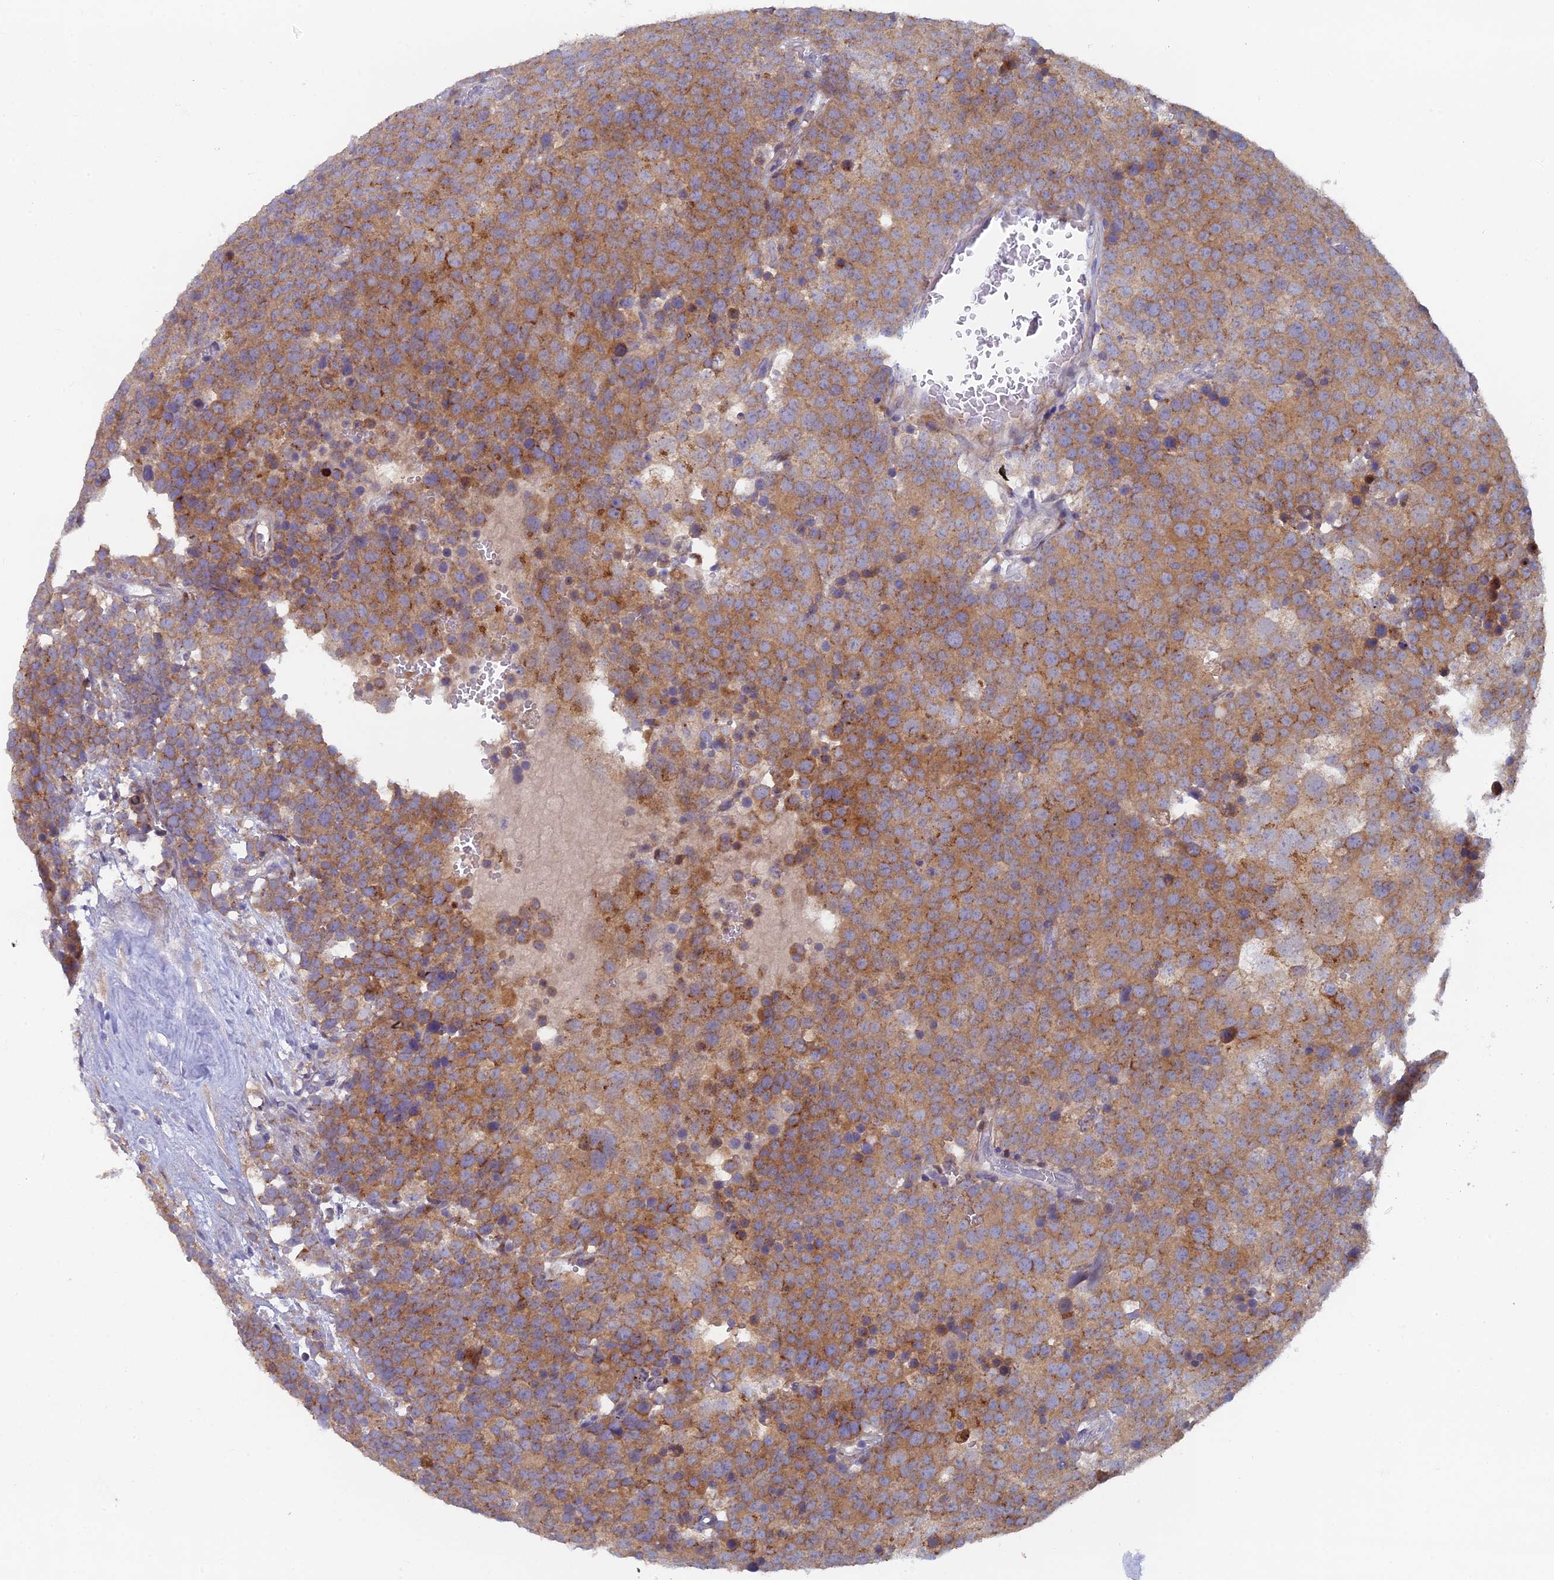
{"staining": {"intensity": "moderate", "quantity": ">75%", "location": "cytoplasmic/membranous"}, "tissue": "testis cancer", "cell_type": "Tumor cells", "image_type": "cancer", "snomed": [{"axis": "morphology", "description": "Seminoma, NOS"}, {"axis": "topography", "description": "Testis"}], "caption": "A high-resolution histopathology image shows IHC staining of testis cancer, which displays moderate cytoplasmic/membranous staining in about >75% of tumor cells.", "gene": "B9D2", "patient": {"sex": "male", "age": 71}}